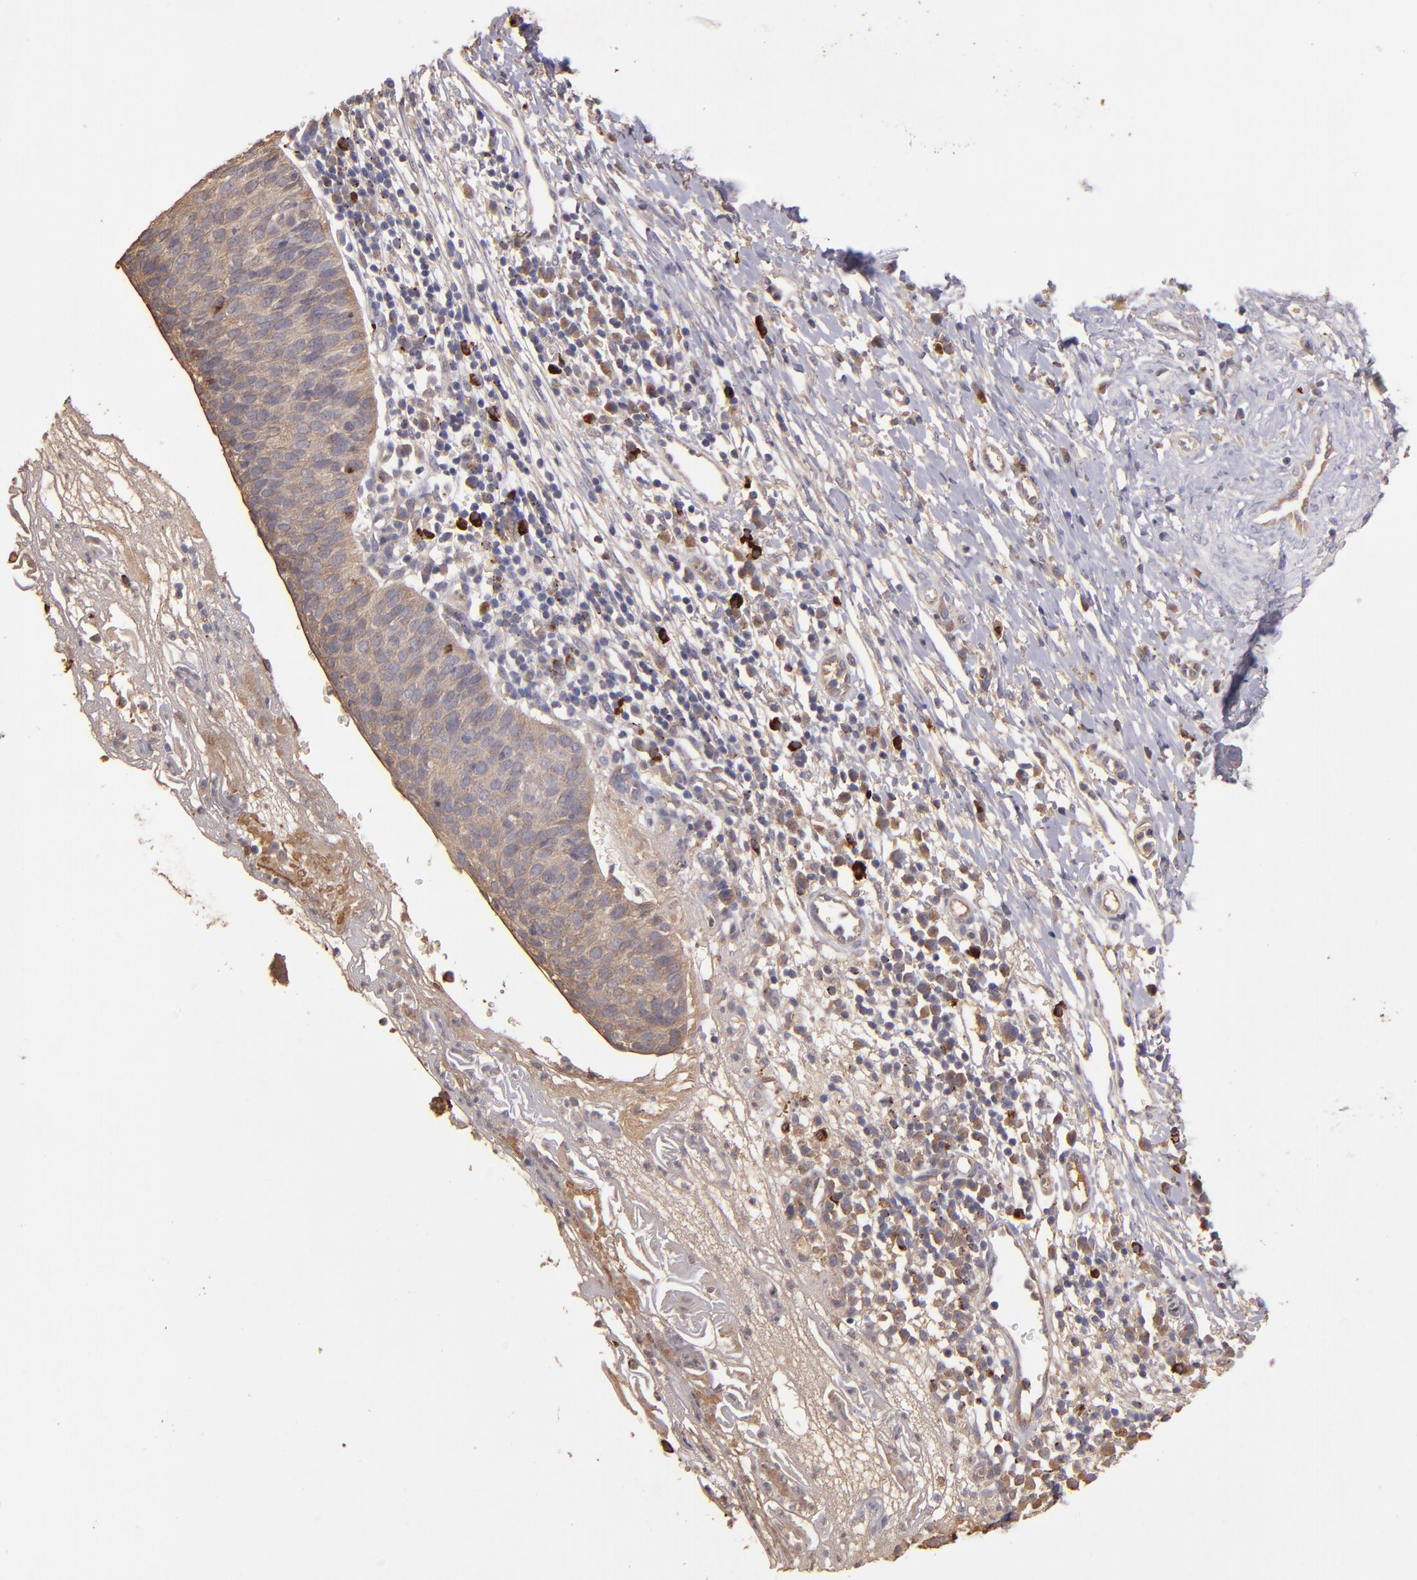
{"staining": {"intensity": "moderate", "quantity": ">75%", "location": "cytoplasmic/membranous"}, "tissue": "cervical cancer", "cell_type": "Tumor cells", "image_type": "cancer", "snomed": [{"axis": "morphology", "description": "Normal tissue, NOS"}, {"axis": "morphology", "description": "Squamous cell carcinoma, NOS"}, {"axis": "topography", "description": "Cervix"}], "caption": "The immunohistochemical stain shows moderate cytoplasmic/membranous positivity in tumor cells of cervical squamous cell carcinoma tissue. Immunohistochemistry stains the protein in brown and the nuclei are stained blue.", "gene": "SRRD", "patient": {"sex": "female", "age": 39}}